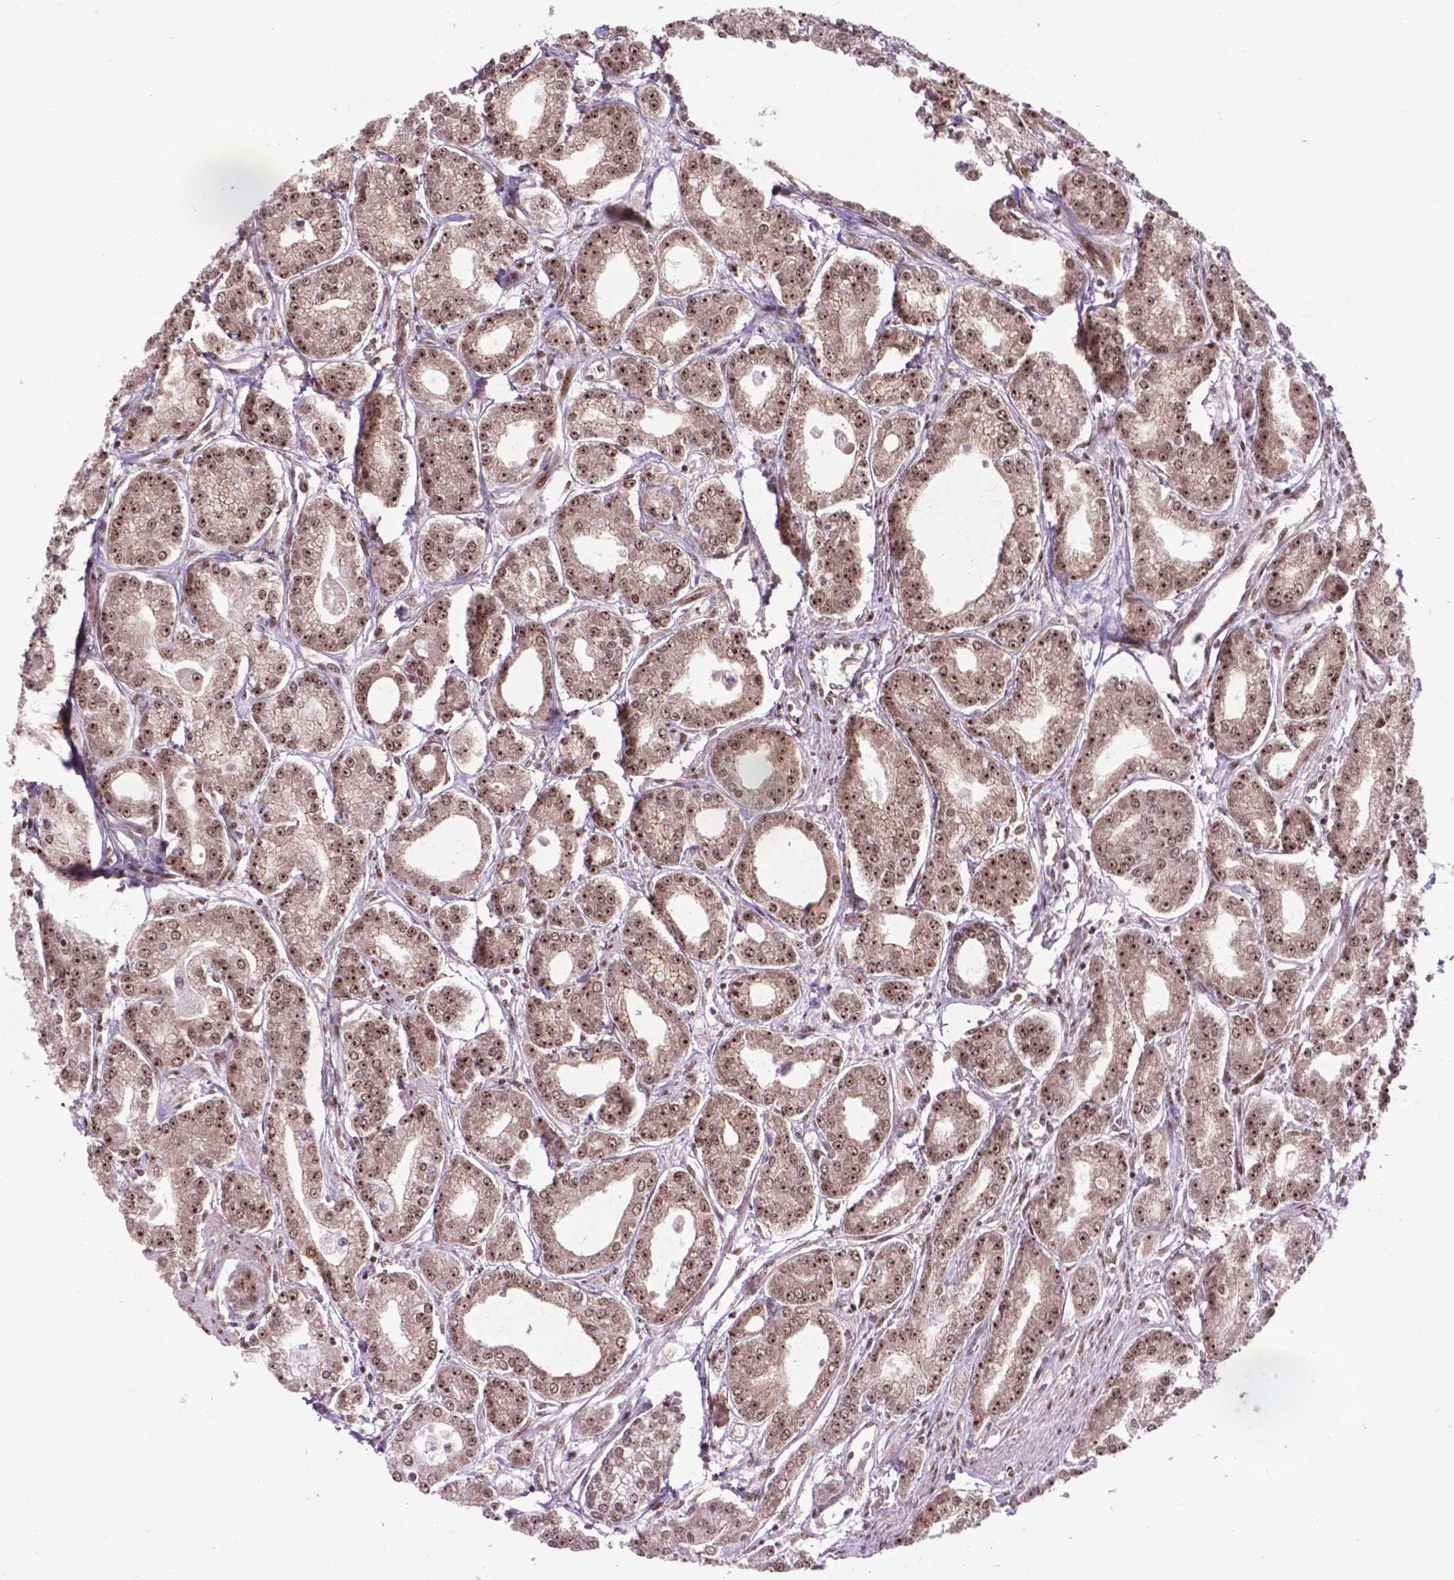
{"staining": {"intensity": "moderate", "quantity": ">75%", "location": "nuclear"}, "tissue": "prostate cancer", "cell_type": "Tumor cells", "image_type": "cancer", "snomed": [{"axis": "morphology", "description": "Adenocarcinoma, NOS"}, {"axis": "topography", "description": "Prostate"}], "caption": "The immunohistochemical stain shows moderate nuclear positivity in tumor cells of adenocarcinoma (prostate) tissue.", "gene": "CSNK2A1", "patient": {"sex": "male", "age": 71}}